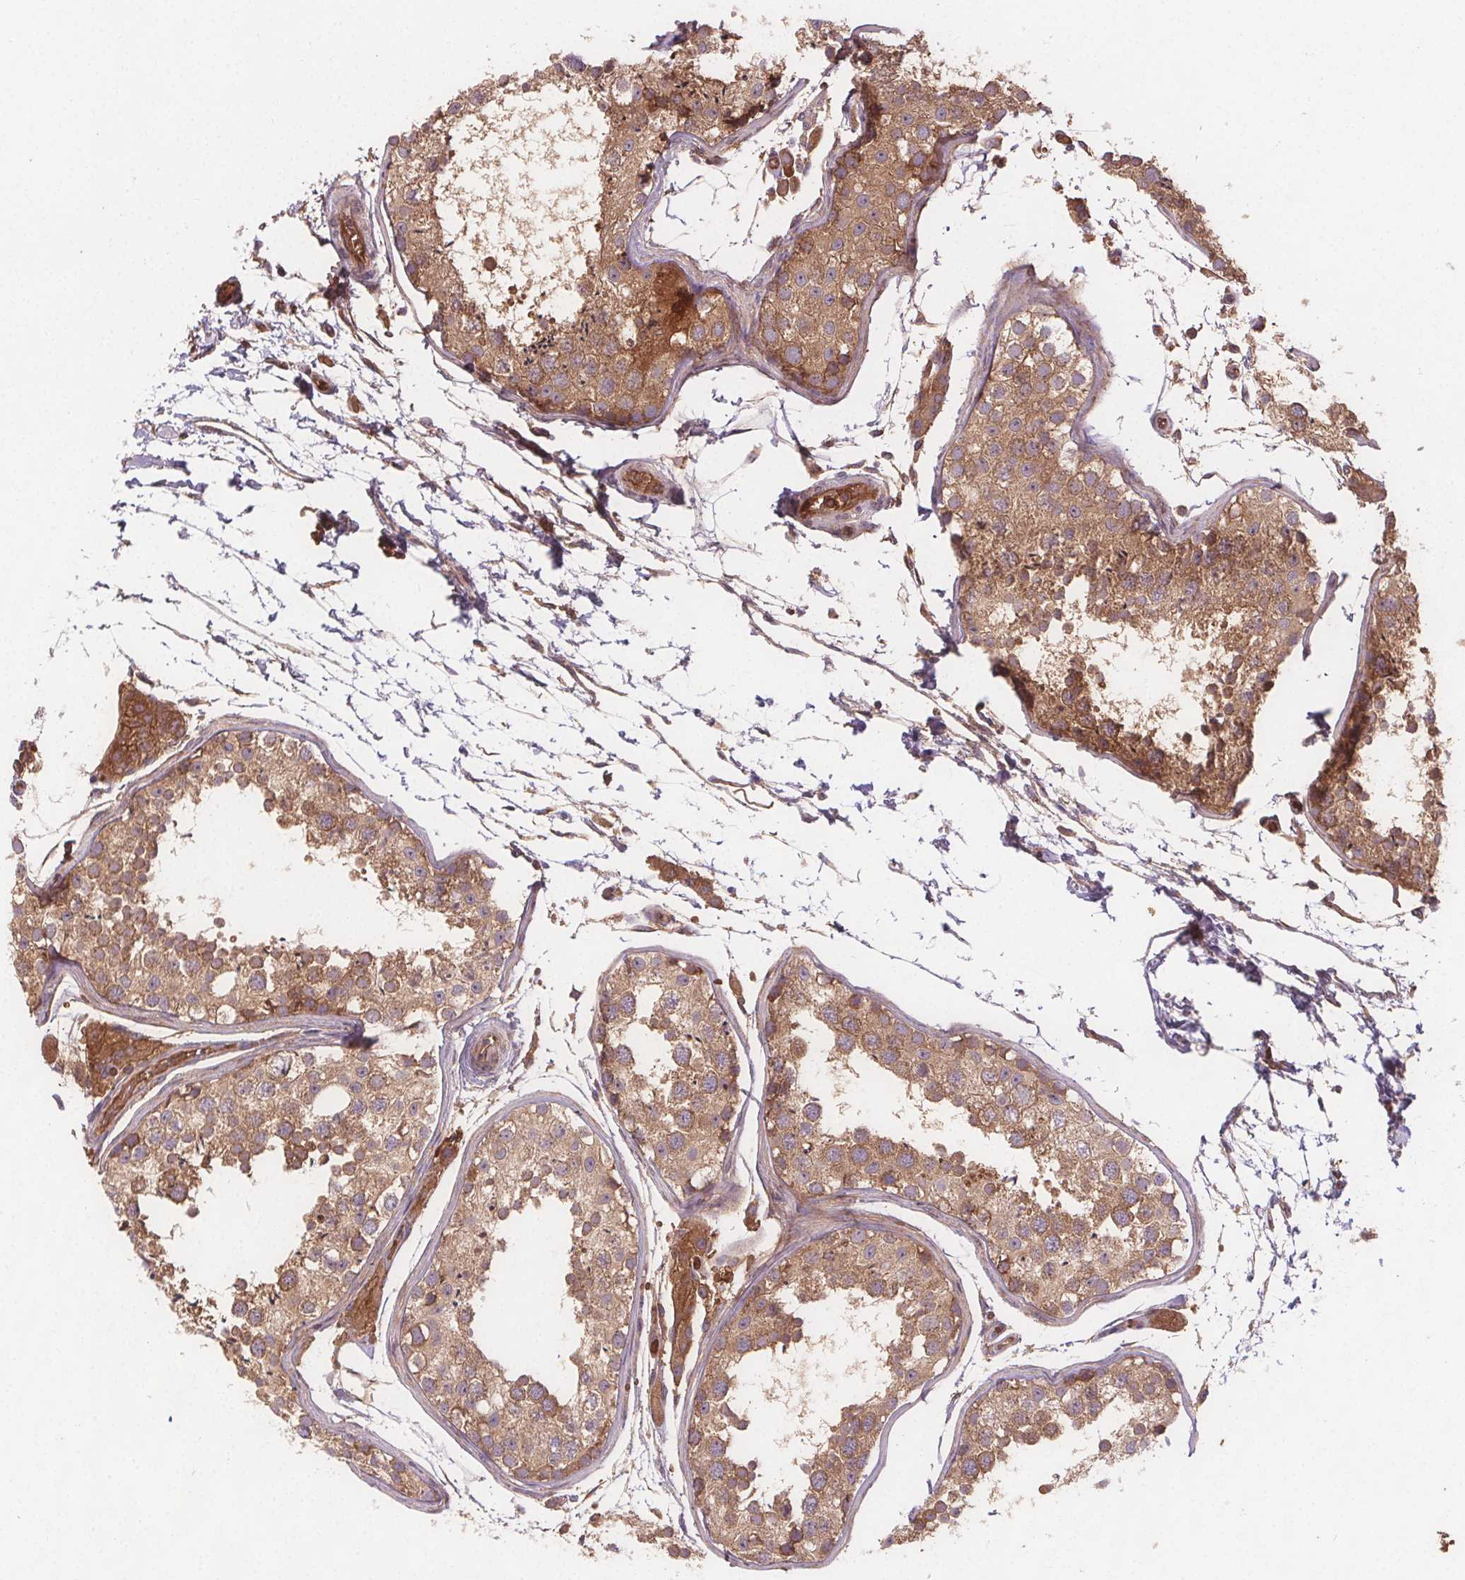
{"staining": {"intensity": "moderate", "quantity": ">75%", "location": "cytoplasmic/membranous"}, "tissue": "testis", "cell_type": "Cells in seminiferous ducts", "image_type": "normal", "snomed": [{"axis": "morphology", "description": "Normal tissue, NOS"}, {"axis": "topography", "description": "Testis"}], "caption": "About >75% of cells in seminiferous ducts in benign testis reveal moderate cytoplasmic/membranous protein positivity as visualized by brown immunohistochemical staining.", "gene": "EIF3D", "patient": {"sex": "male", "age": 29}}